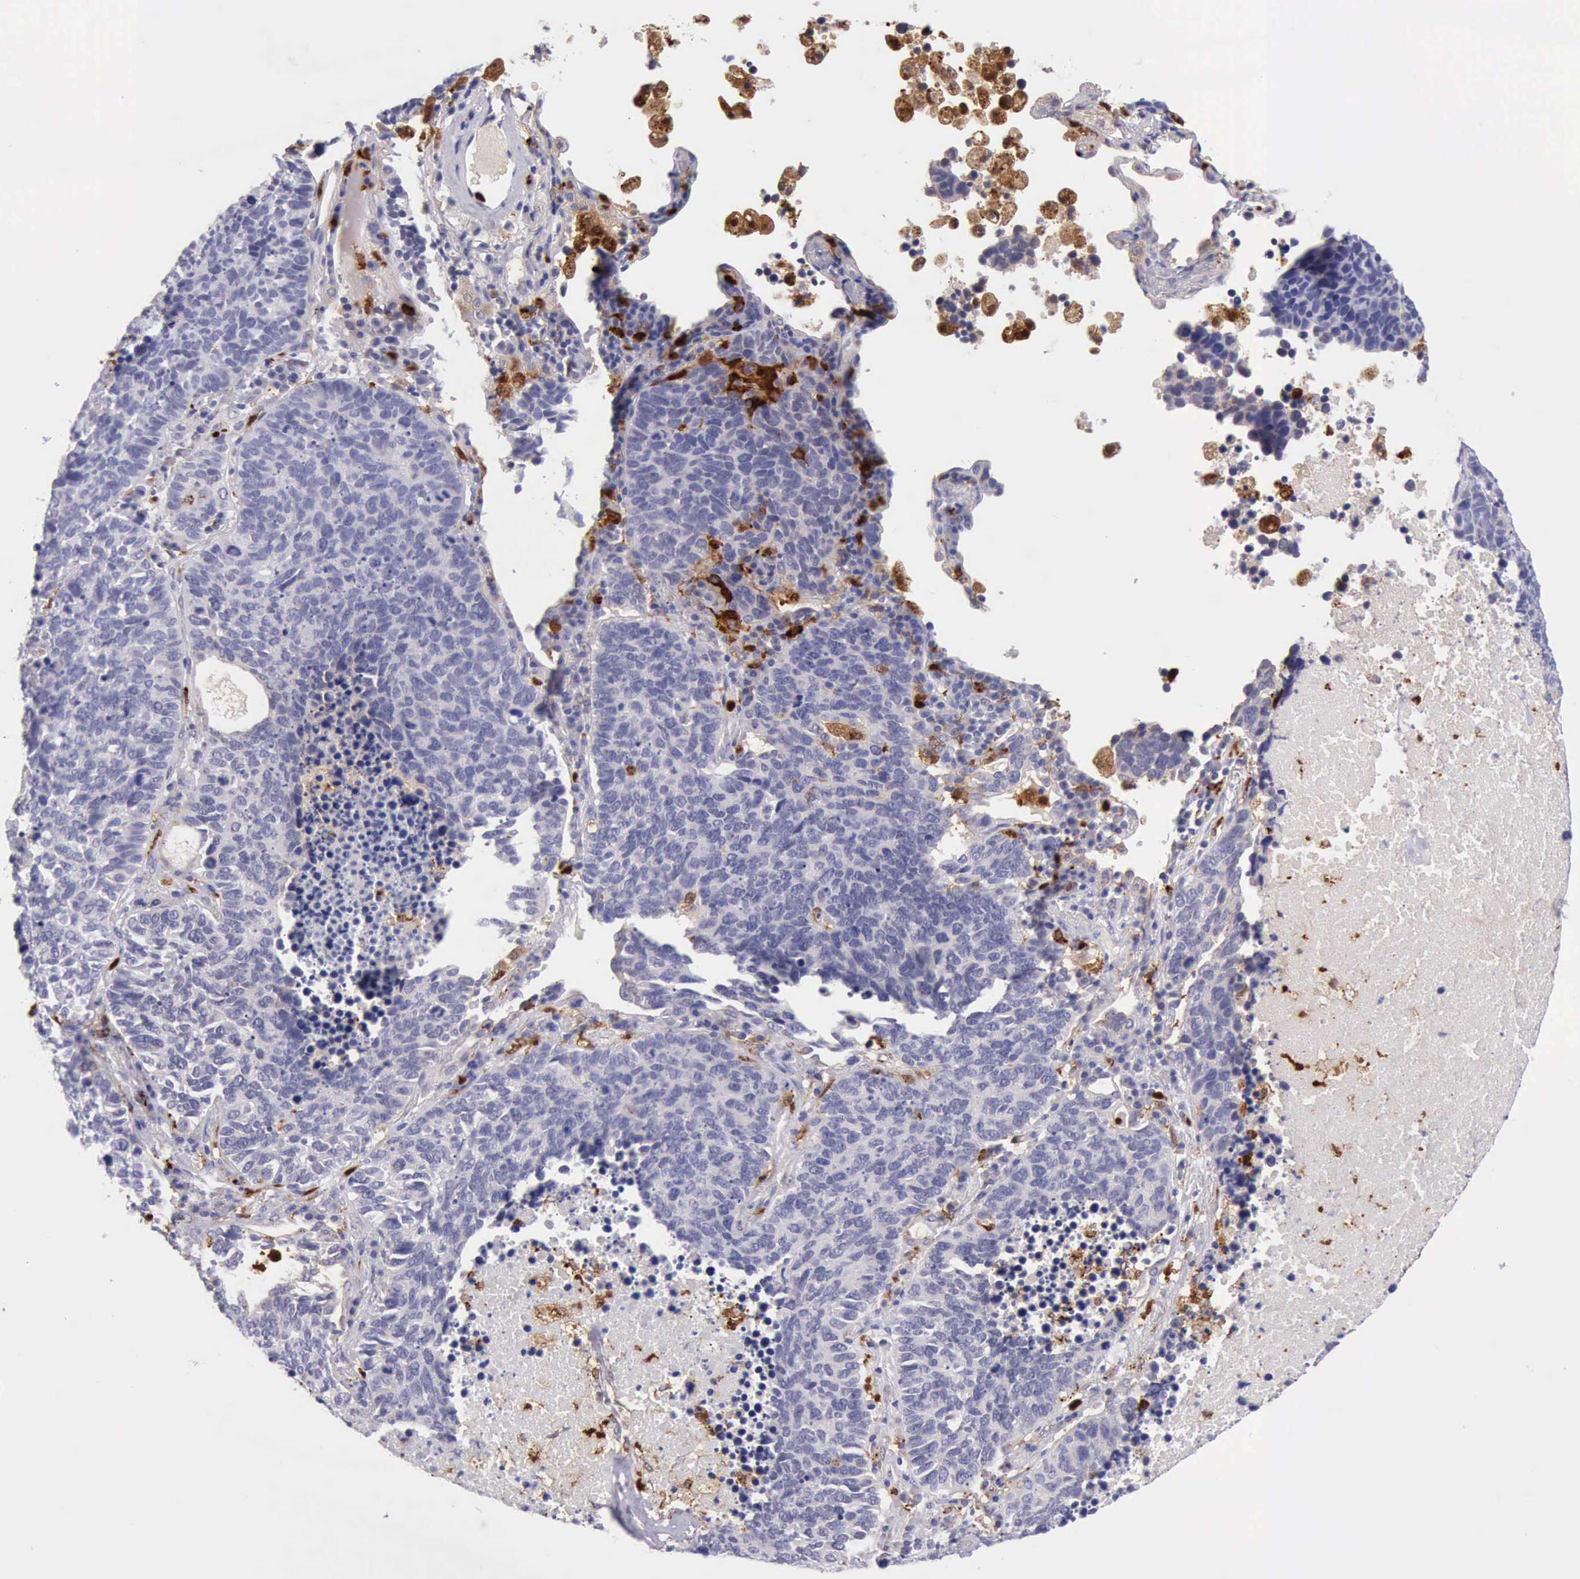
{"staining": {"intensity": "negative", "quantity": "none", "location": "none"}, "tissue": "lung cancer", "cell_type": "Tumor cells", "image_type": "cancer", "snomed": [{"axis": "morphology", "description": "Neoplasm, malignant, NOS"}, {"axis": "topography", "description": "Lung"}], "caption": "Immunohistochemistry (IHC) micrograph of lung cancer stained for a protein (brown), which displays no expression in tumor cells.", "gene": "CSTA", "patient": {"sex": "female", "age": 75}}